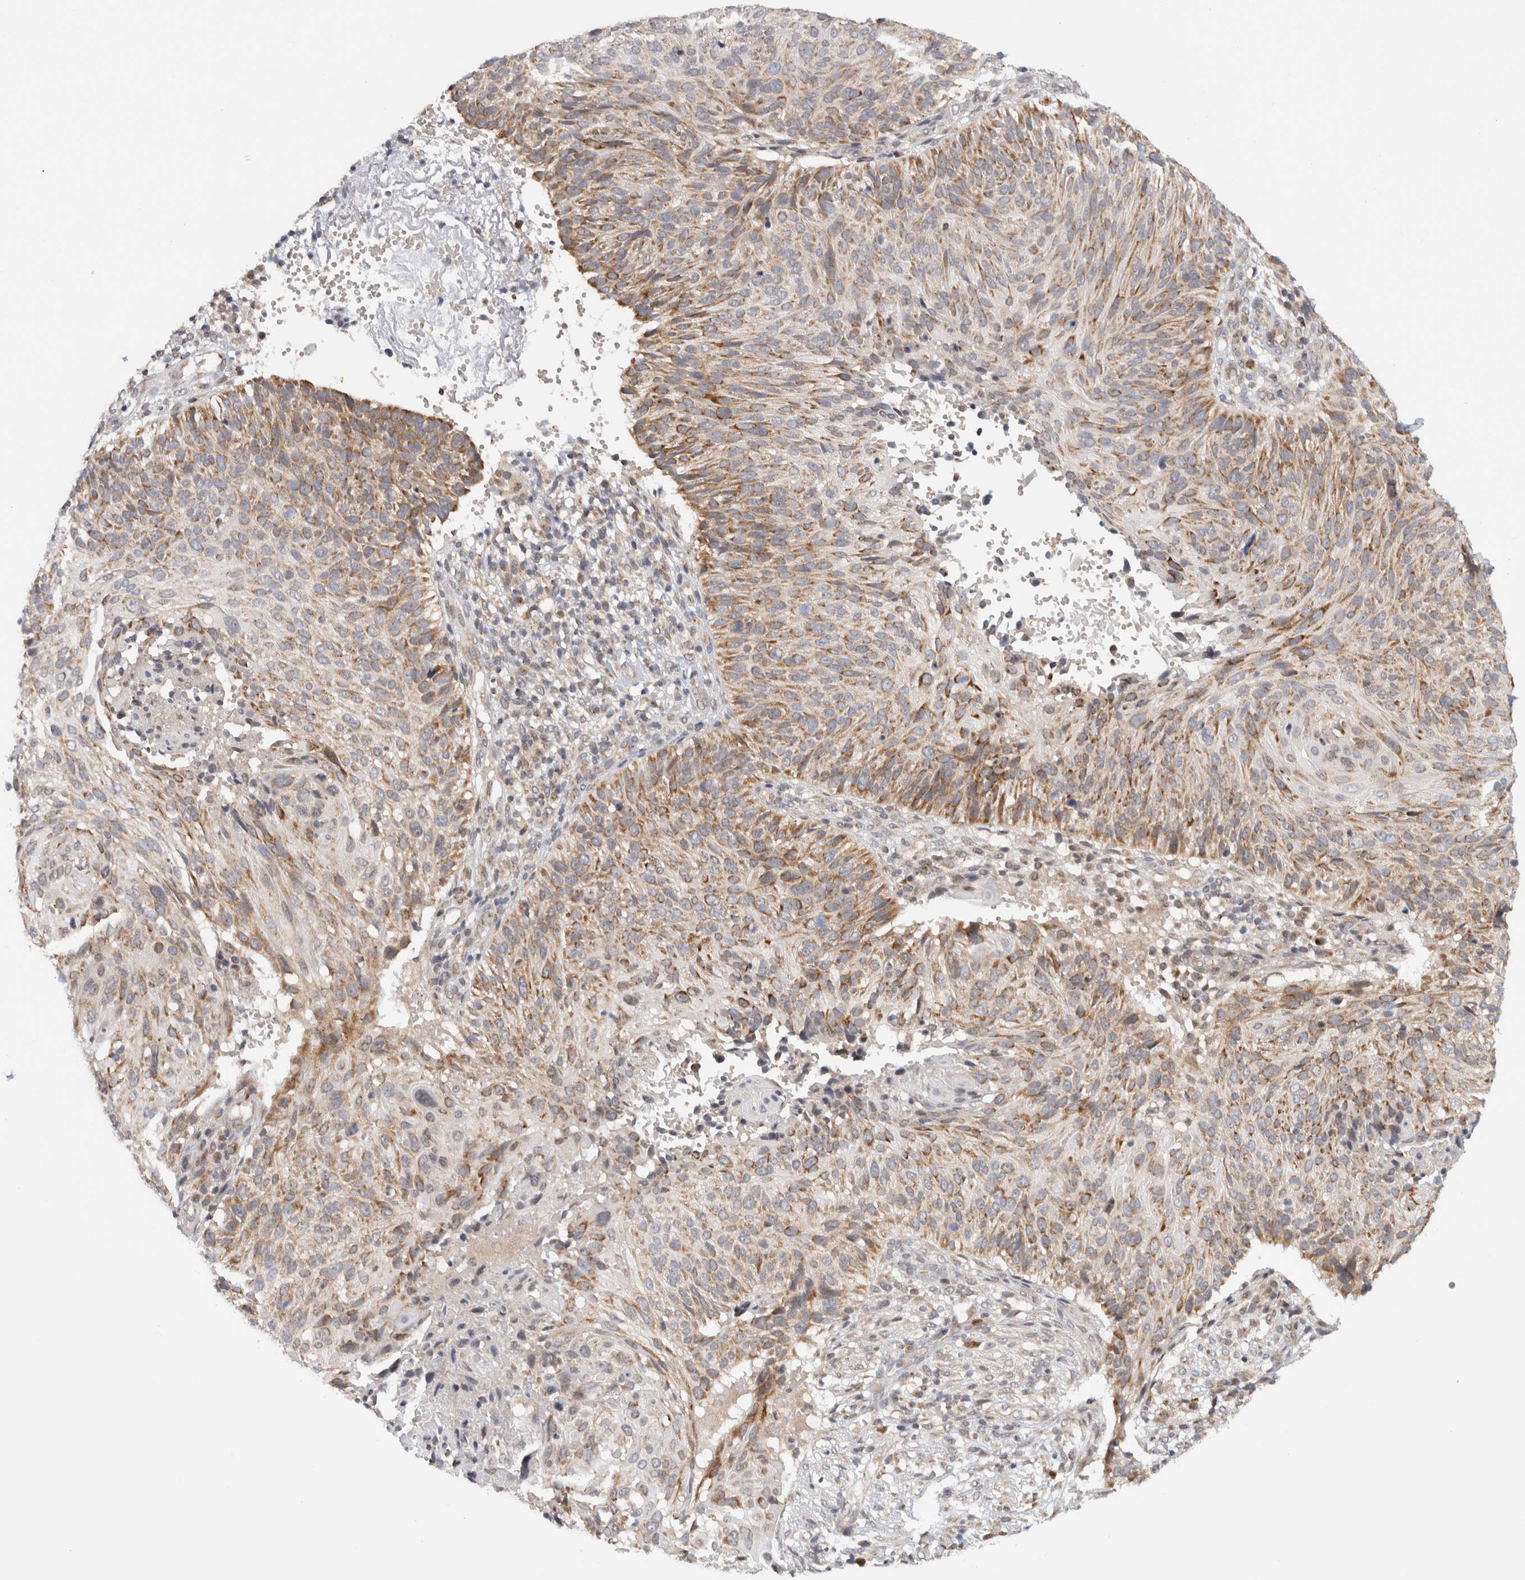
{"staining": {"intensity": "moderate", "quantity": ">75%", "location": "cytoplasmic/membranous"}, "tissue": "cervical cancer", "cell_type": "Tumor cells", "image_type": "cancer", "snomed": [{"axis": "morphology", "description": "Squamous cell carcinoma, NOS"}, {"axis": "topography", "description": "Cervix"}], "caption": "Tumor cells demonstrate medium levels of moderate cytoplasmic/membranous staining in about >75% of cells in human squamous cell carcinoma (cervical).", "gene": "CMC2", "patient": {"sex": "female", "age": 74}}